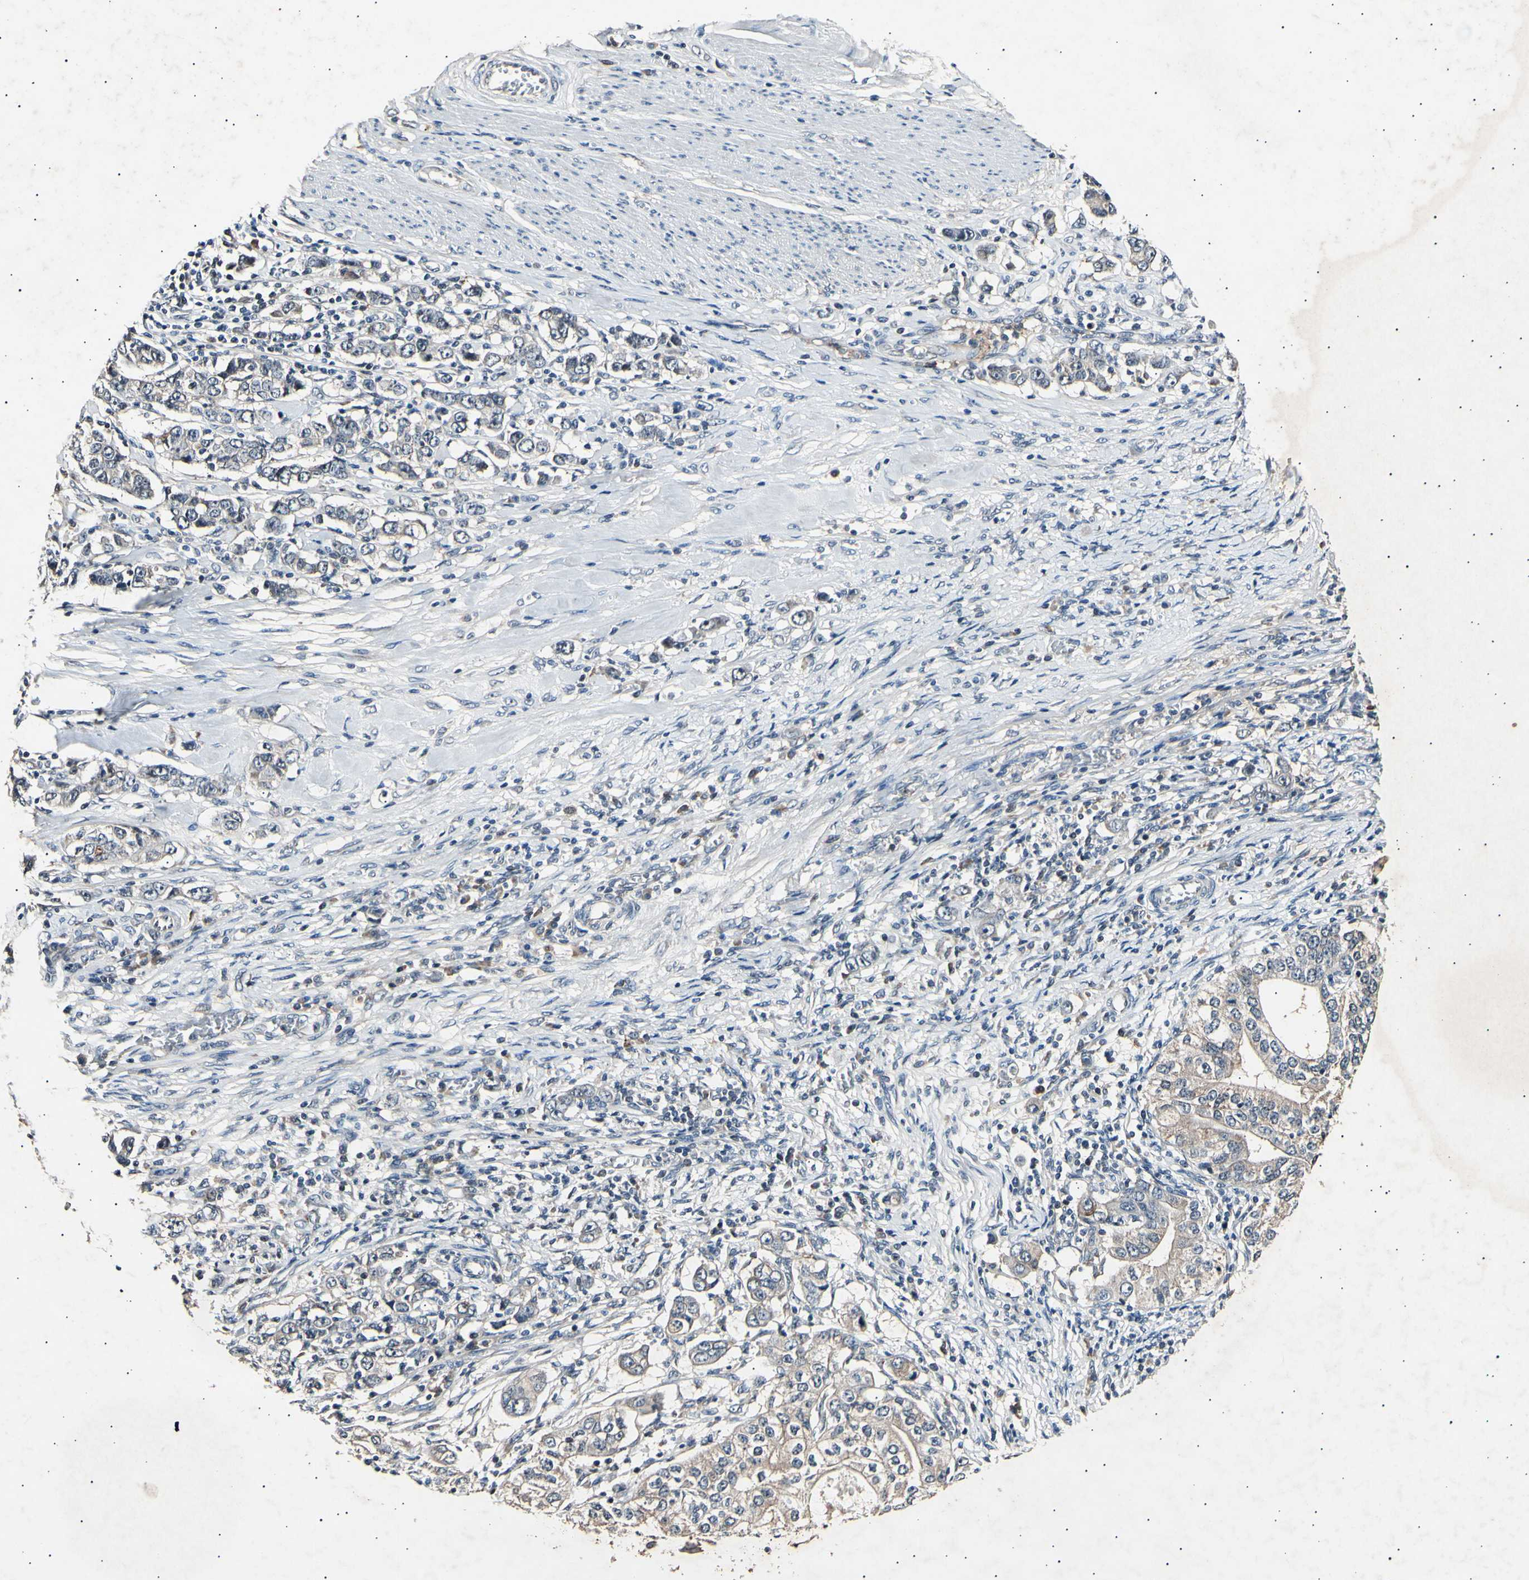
{"staining": {"intensity": "weak", "quantity": "25%-75%", "location": "cytoplasmic/membranous"}, "tissue": "stomach cancer", "cell_type": "Tumor cells", "image_type": "cancer", "snomed": [{"axis": "morphology", "description": "Adenocarcinoma, NOS"}, {"axis": "topography", "description": "Stomach, lower"}], "caption": "Stomach cancer stained with DAB immunohistochemistry (IHC) shows low levels of weak cytoplasmic/membranous expression in approximately 25%-75% of tumor cells.", "gene": "ADCY3", "patient": {"sex": "female", "age": 72}}